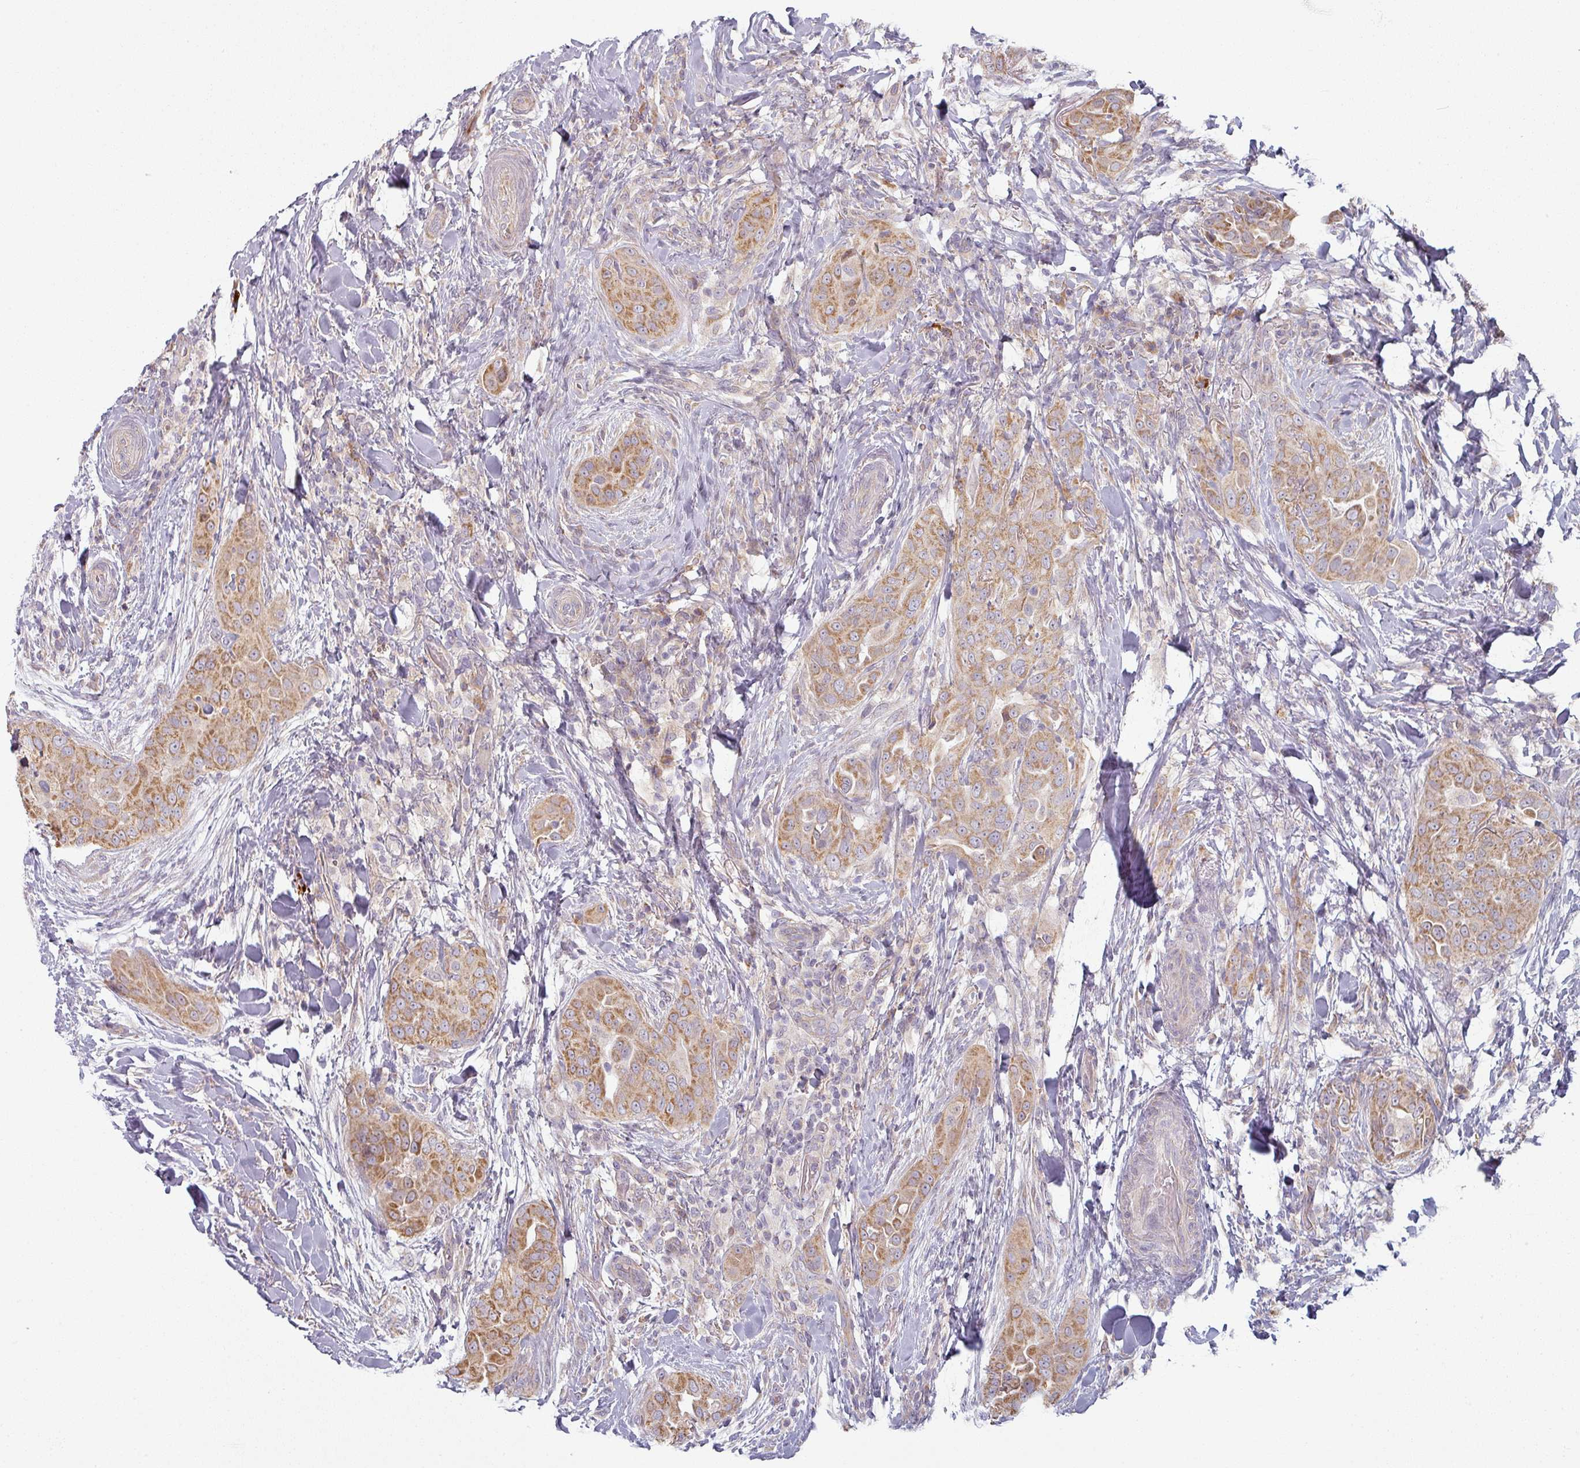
{"staining": {"intensity": "moderate", "quantity": ">75%", "location": "cytoplasmic/membranous"}, "tissue": "thyroid cancer", "cell_type": "Tumor cells", "image_type": "cancer", "snomed": [{"axis": "morphology", "description": "Papillary adenocarcinoma, NOS"}, {"axis": "topography", "description": "Thyroid gland"}], "caption": "A high-resolution image shows immunohistochemistry staining of thyroid cancer, which shows moderate cytoplasmic/membranous staining in about >75% of tumor cells.", "gene": "PLEKHJ1", "patient": {"sex": "male", "age": 61}}